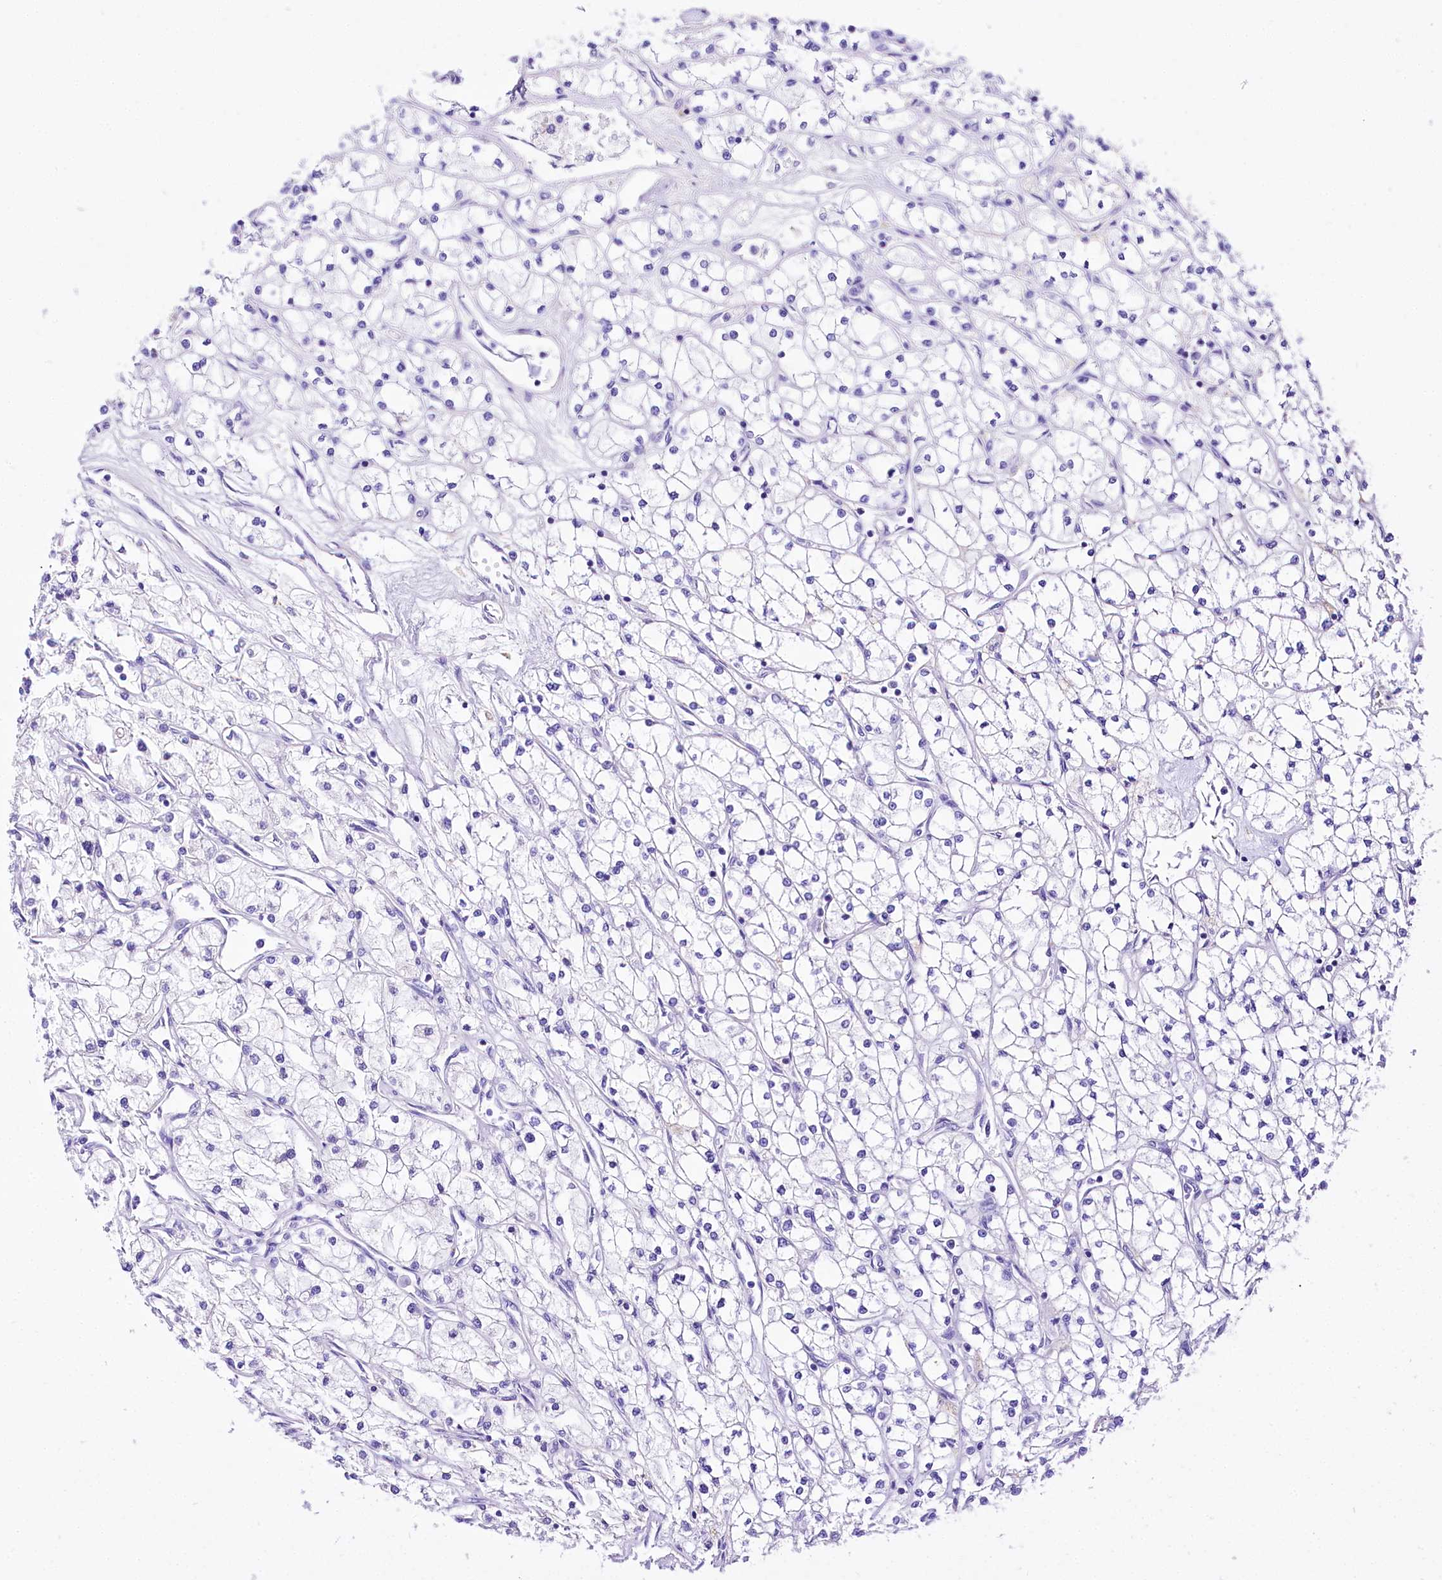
{"staining": {"intensity": "negative", "quantity": "none", "location": "none"}, "tissue": "renal cancer", "cell_type": "Tumor cells", "image_type": "cancer", "snomed": [{"axis": "morphology", "description": "Adenocarcinoma, NOS"}, {"axis": "topography", "description": "Kidney"}], "caption": "Tumor cells are negative for protein expression in human renal cancer (adenocarcinoma). (Brightfield microscopy of DAB (3,3'-diaminobenzidine) immunohistochemistry at high magnification).", "gene": "A2ML1", "patient": {"sex": "male", "age": 80}}